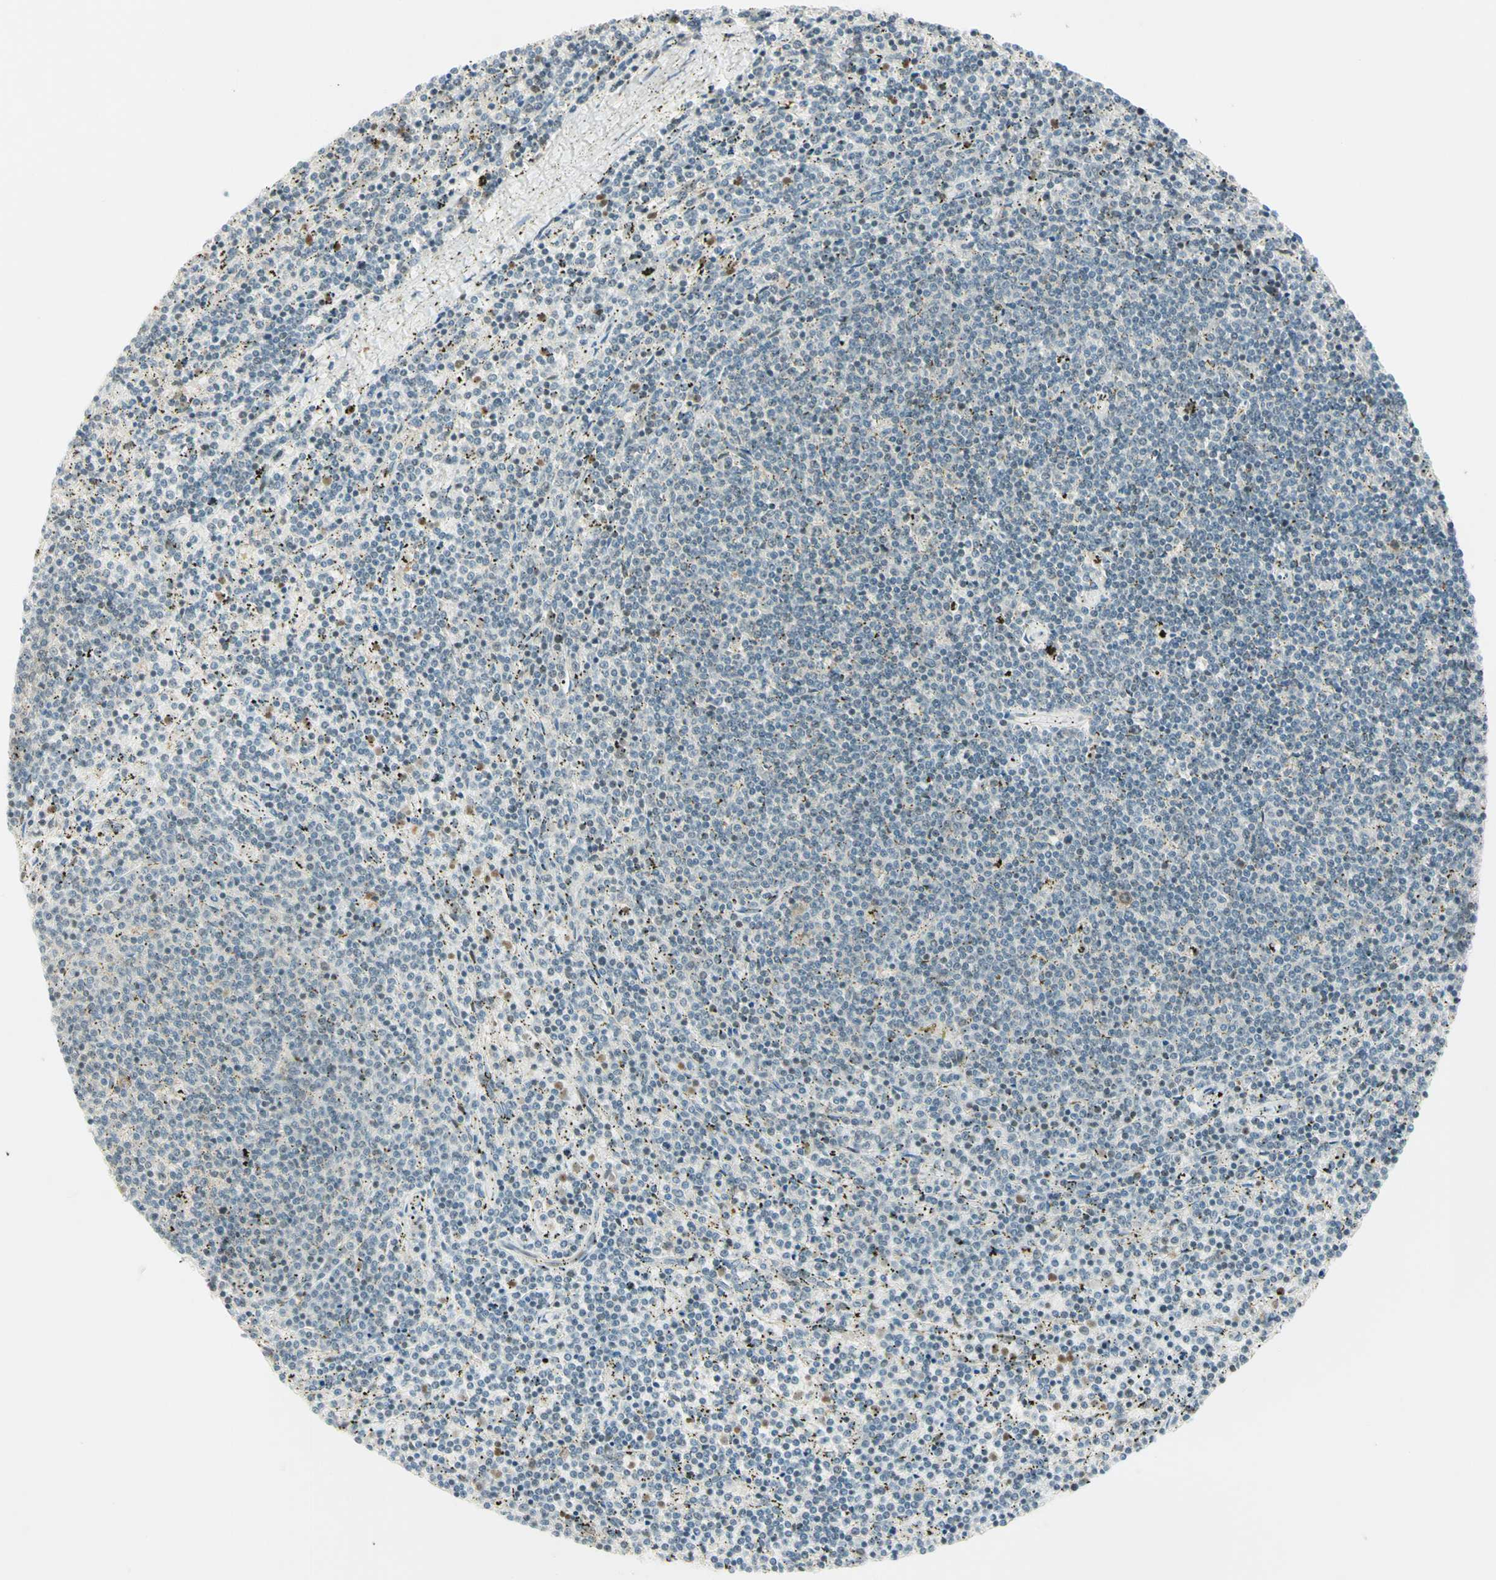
{"staining": {"intensity": "negative", "quantity": "none", "location": "none"}, "tissue": "lymphoma", "cell_type": "Tumor cells", "image_type": "cancer", "snomed": [{"axis": "morphology", "description": "Malignant lymphoma, non-Hodgkin's type, Low grade"}, {"axis": "topography", "description": "Spleen"}], "caption": "Immunohistochemistry histopathology image of neoplastic tissue: human low-grade malignant lymphoma, non-Hodgkin's type stained with DAB (3,3'-diaminobenzidine) exhibits no significant protein positivity in tumor cells. The staining is performed using DAB (3,3'-diaminobenzidine) brown chromogen with nuclei counter-stained in using hematoxylin.", "gene": "TPT1", "patient": {"sex": "female", "age": 50}}